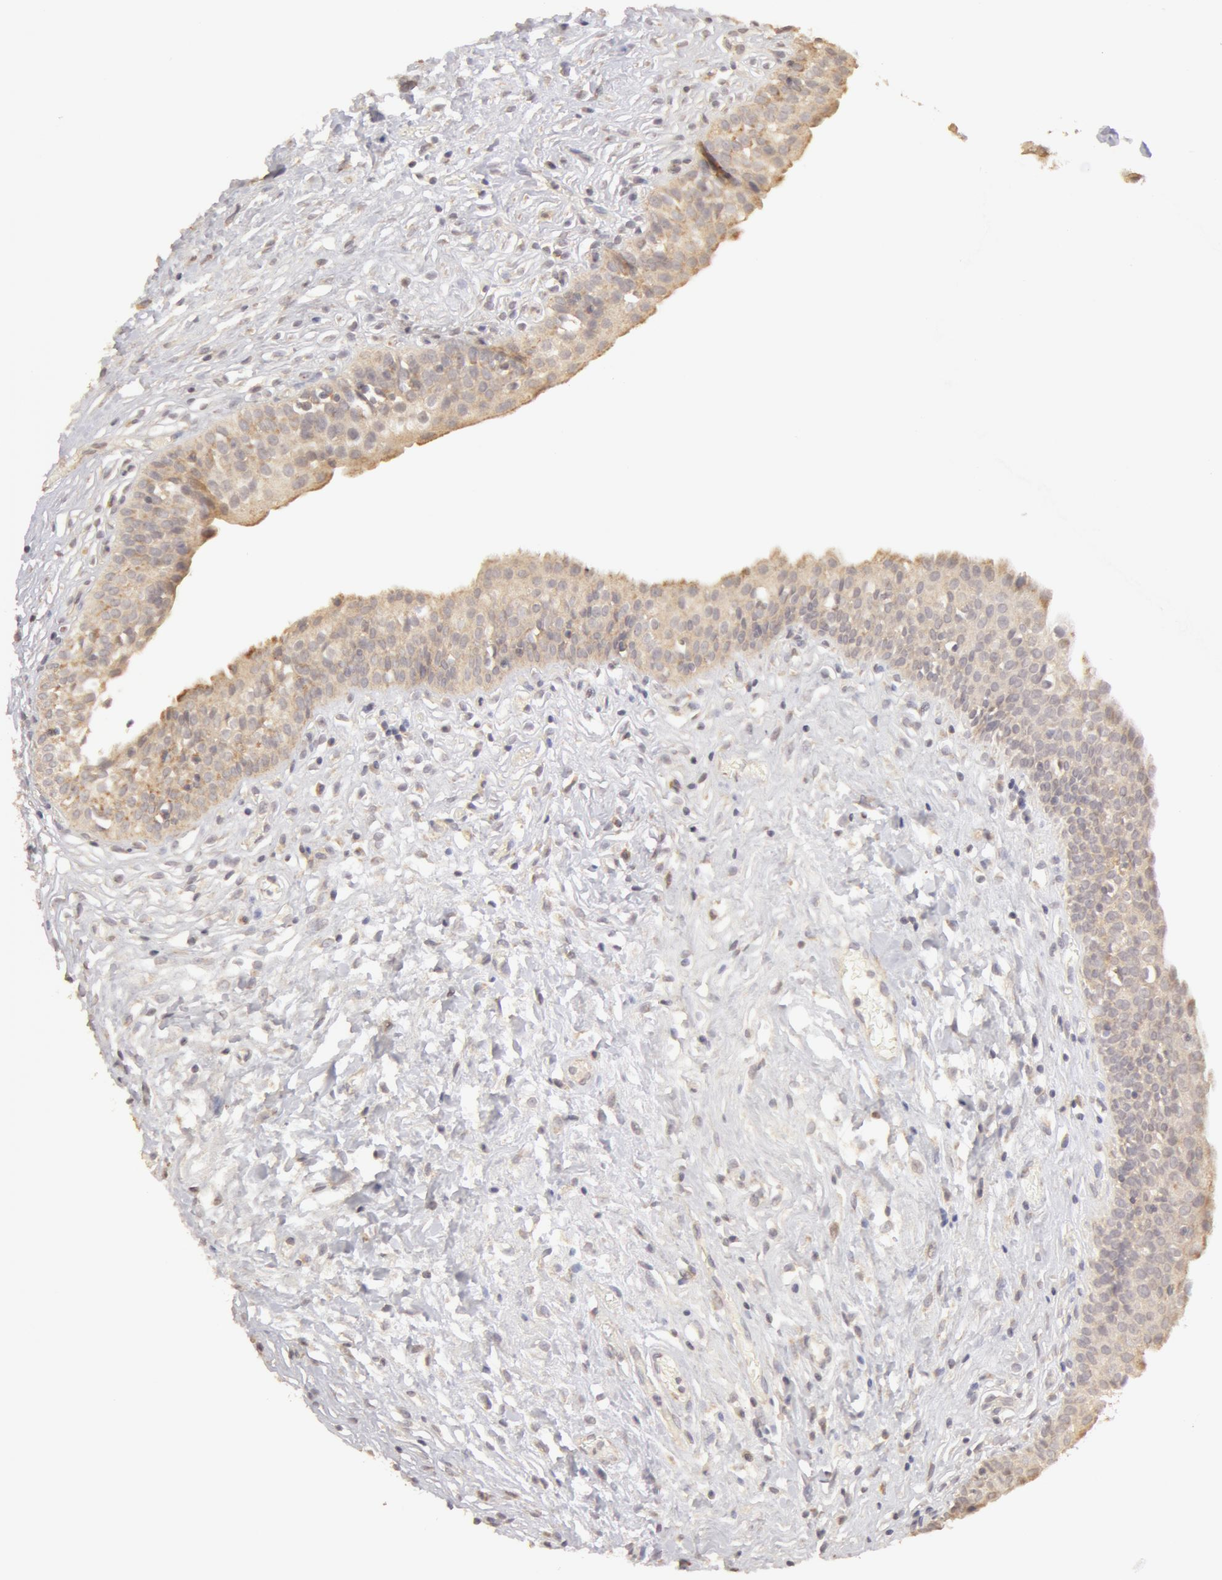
{"staining": {"intensity": "weak", "quantity": ">75%", "location": "cytoplasmic/membranous"}, "tissue": "urinary bladder", "cell_type": "Urothelial cells", "image_type": "normal", "snomed": [{"axis": "morphology", "description": "Adenocarcinoma, NOS"}, {"axis": "topography", "description": "Urinary bladder"}], "caption": "This is an image of immunohistochemistry staining of benign urinary bladder, which shows weak positivity in the cytoplasmic/membranous of urothelial cells.", "gene": "ADPRH", "patient": {"sex": "male", "age": 61}}